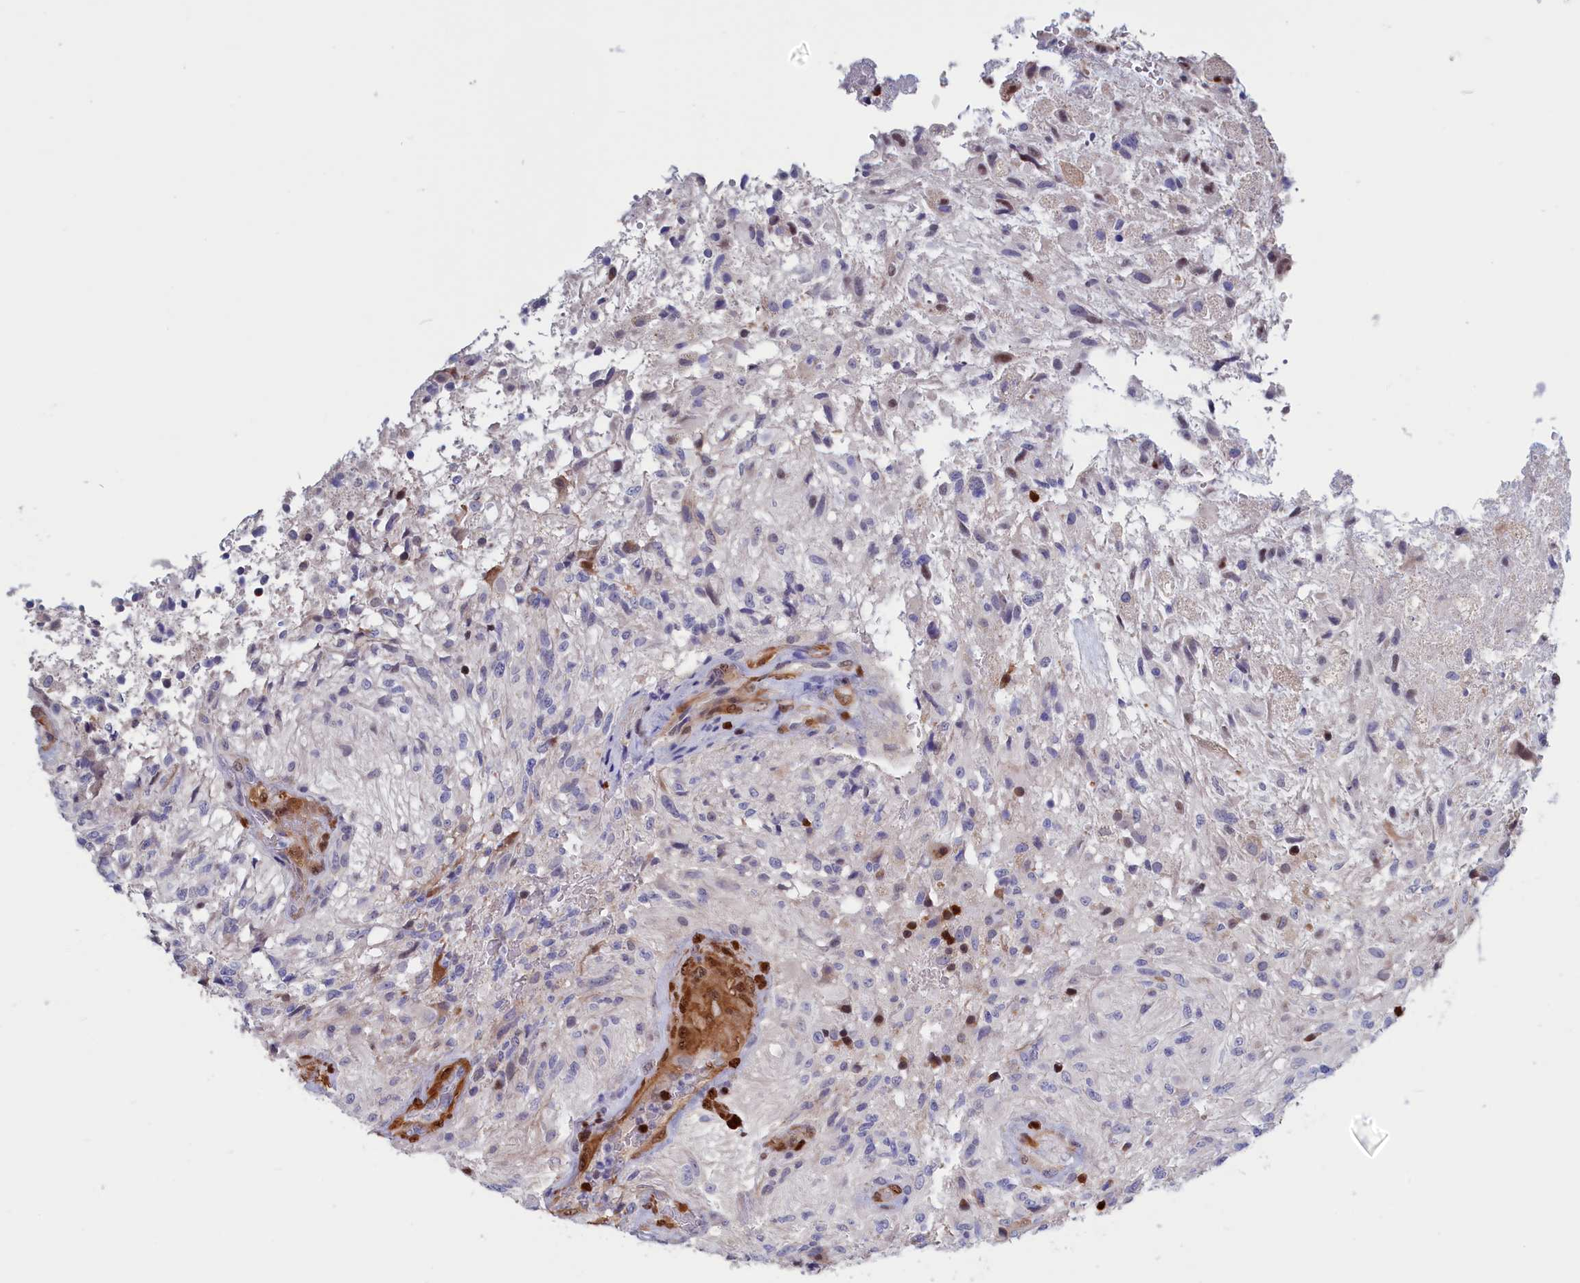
{"staining": {"intensity": "negative", "quantity": "none", "location": "none"}, "tissue": "glioma", "cell_type": "Tumor cells", "image_type": "cancer", "snomed": [{"axis": "morphology", "description": "Glioma, malignant, High grade"}, {"axis": "topography", "description": "Brain"}], "caption": "High magnification brightfield microscopy of malignant high-grade glioma stained with DAB (3,3'-diaminobenzidine) (brown) and counterstained with hematoxylin (blue): tumor cells show no significant staining.", "gene": "CRIP1", "patient": {"sex": "male", "age": 56}}